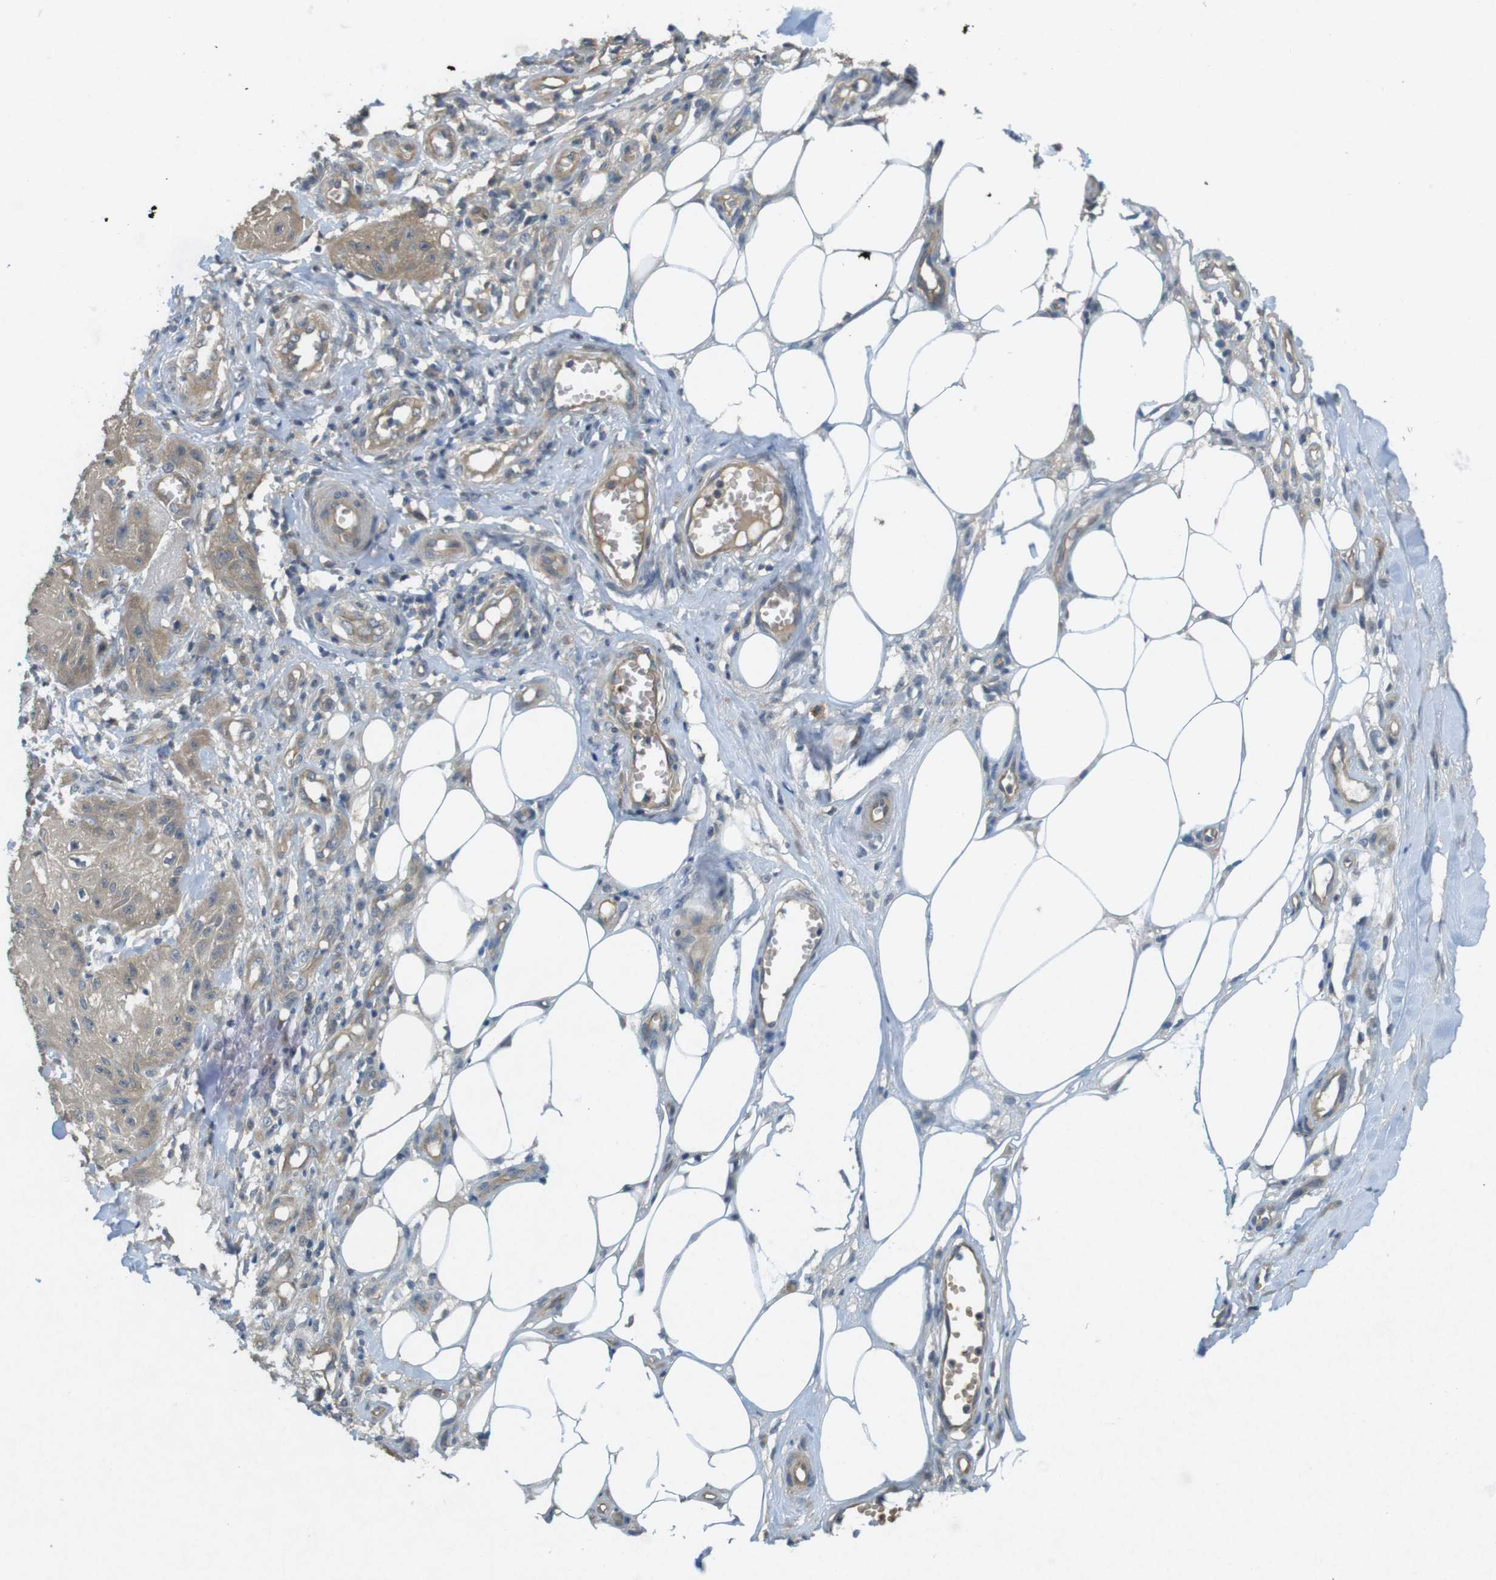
{"staining": {"intensity": "weak", "quantity": ">75%", "location": "cytoplasmic/membranous"}, "tissue": "skin cancer", "cell_type": "Tumor cells", "image_type": "cancer", "snomed": [{"axis": "morphology", "description": "Squamous cell carcinoma, NOS"}, {"axis": "topography", "description": "Skin"}], "caption": "Skin squamous cell carcinoma stained for a protein (brown) reveals weak cytoplasmic/membranous positive positivity in approximately >75% of tumor cells.", "gene": "SUGT1", "patient": {"sex": "male", "age": 74}}